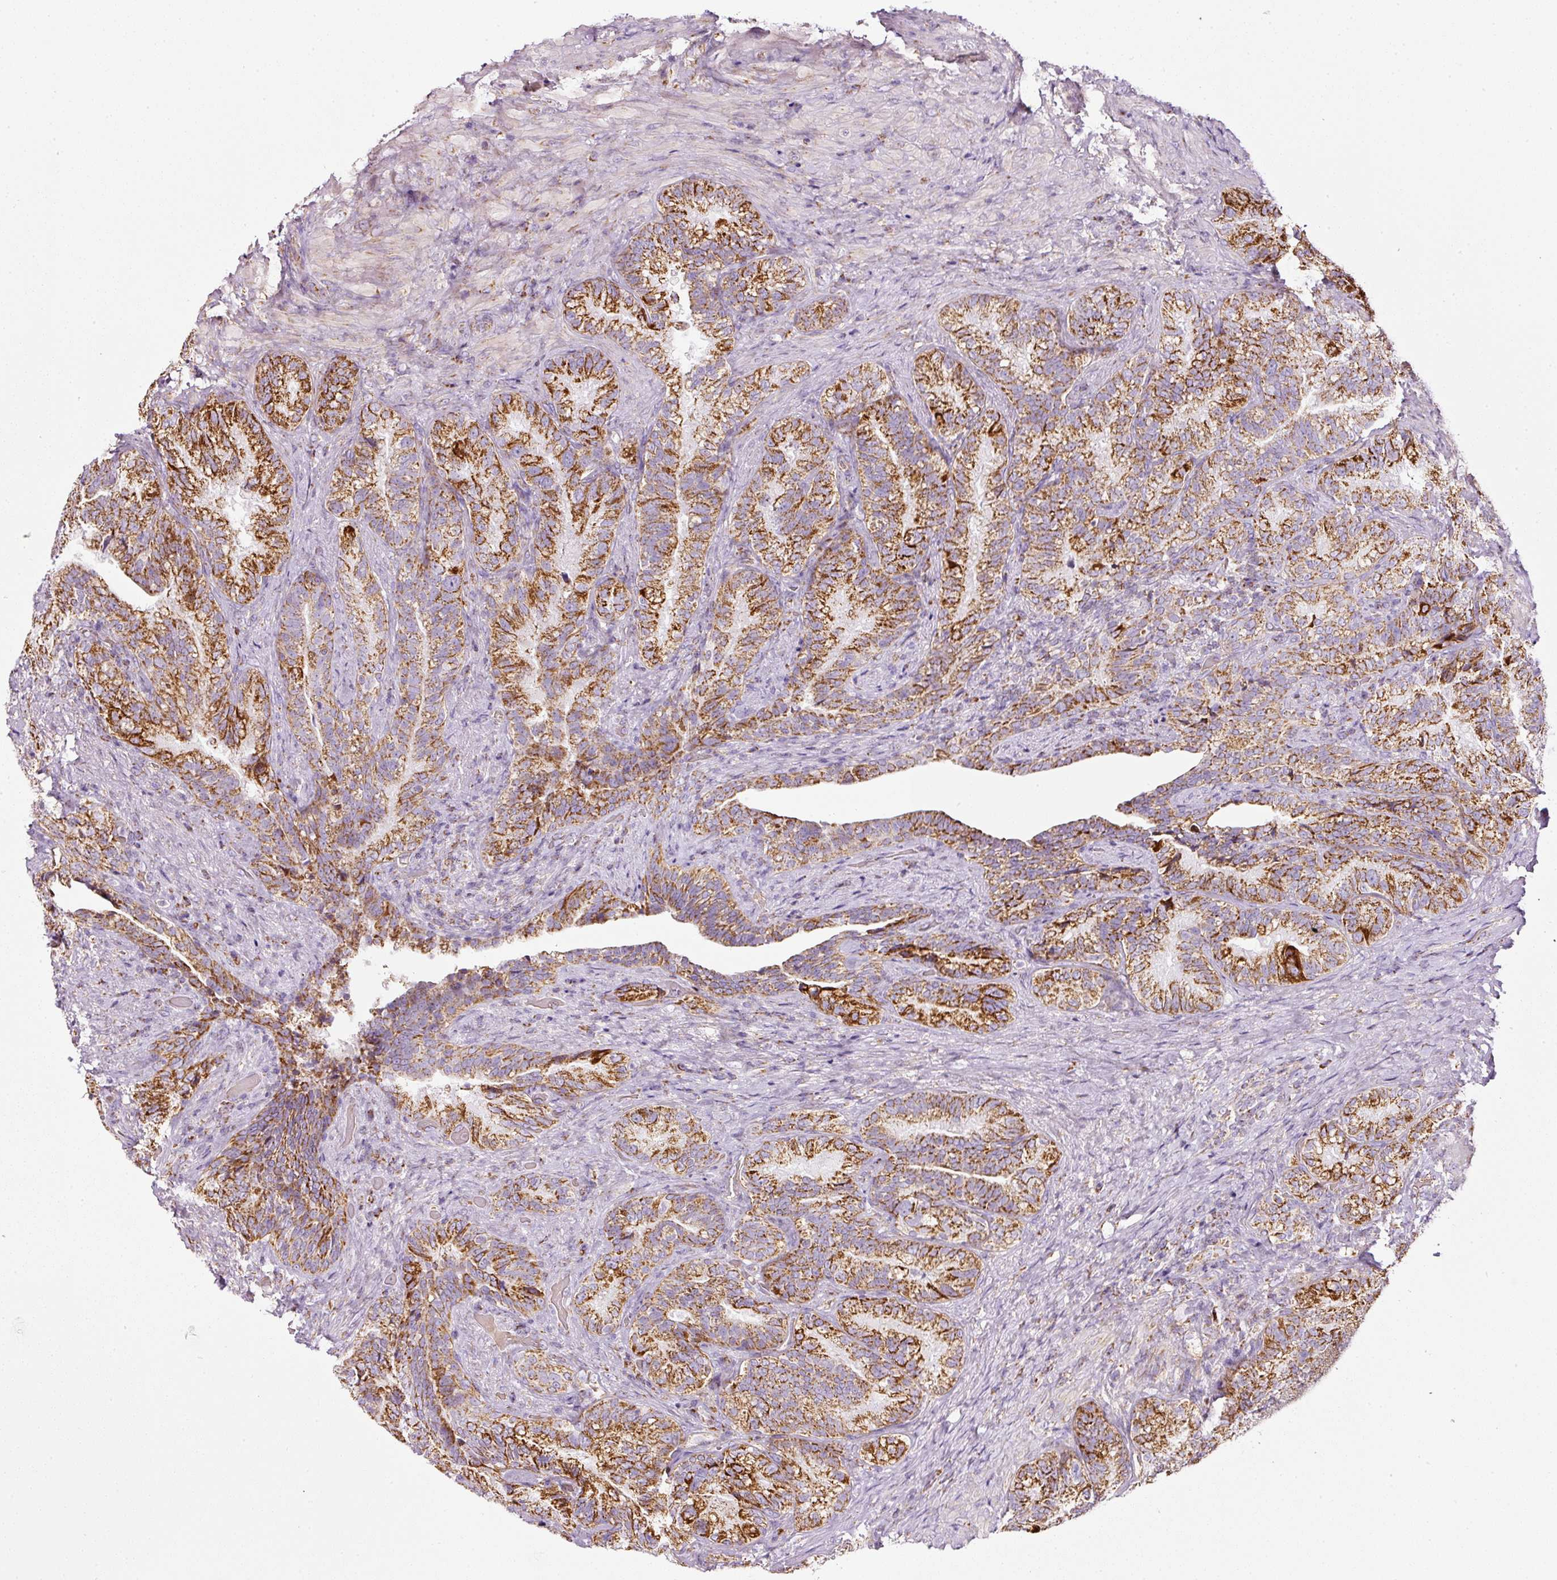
{"staining": {"intensity": "moderate", "quantity": ">75%", "location": "cytoplasmic/membranous"}, "tissue": "seminal vesicle", "cell_type": "Glandular cells", "image_type": "normal", "snomed": [{"axis": "morphology", "description": "Normal tissue, NOS"}, {"axis": "topography", "description": "Seminal veicle"}], "caption": "Immunohistochemical staining of normal seminal vesicle exhibits >75% levels of moderate cytoplasmic/membranous protein positivity in about >75% of glandular cells.", "gene": "SDHA", "patient": {"sex": "male", "age": 68}}